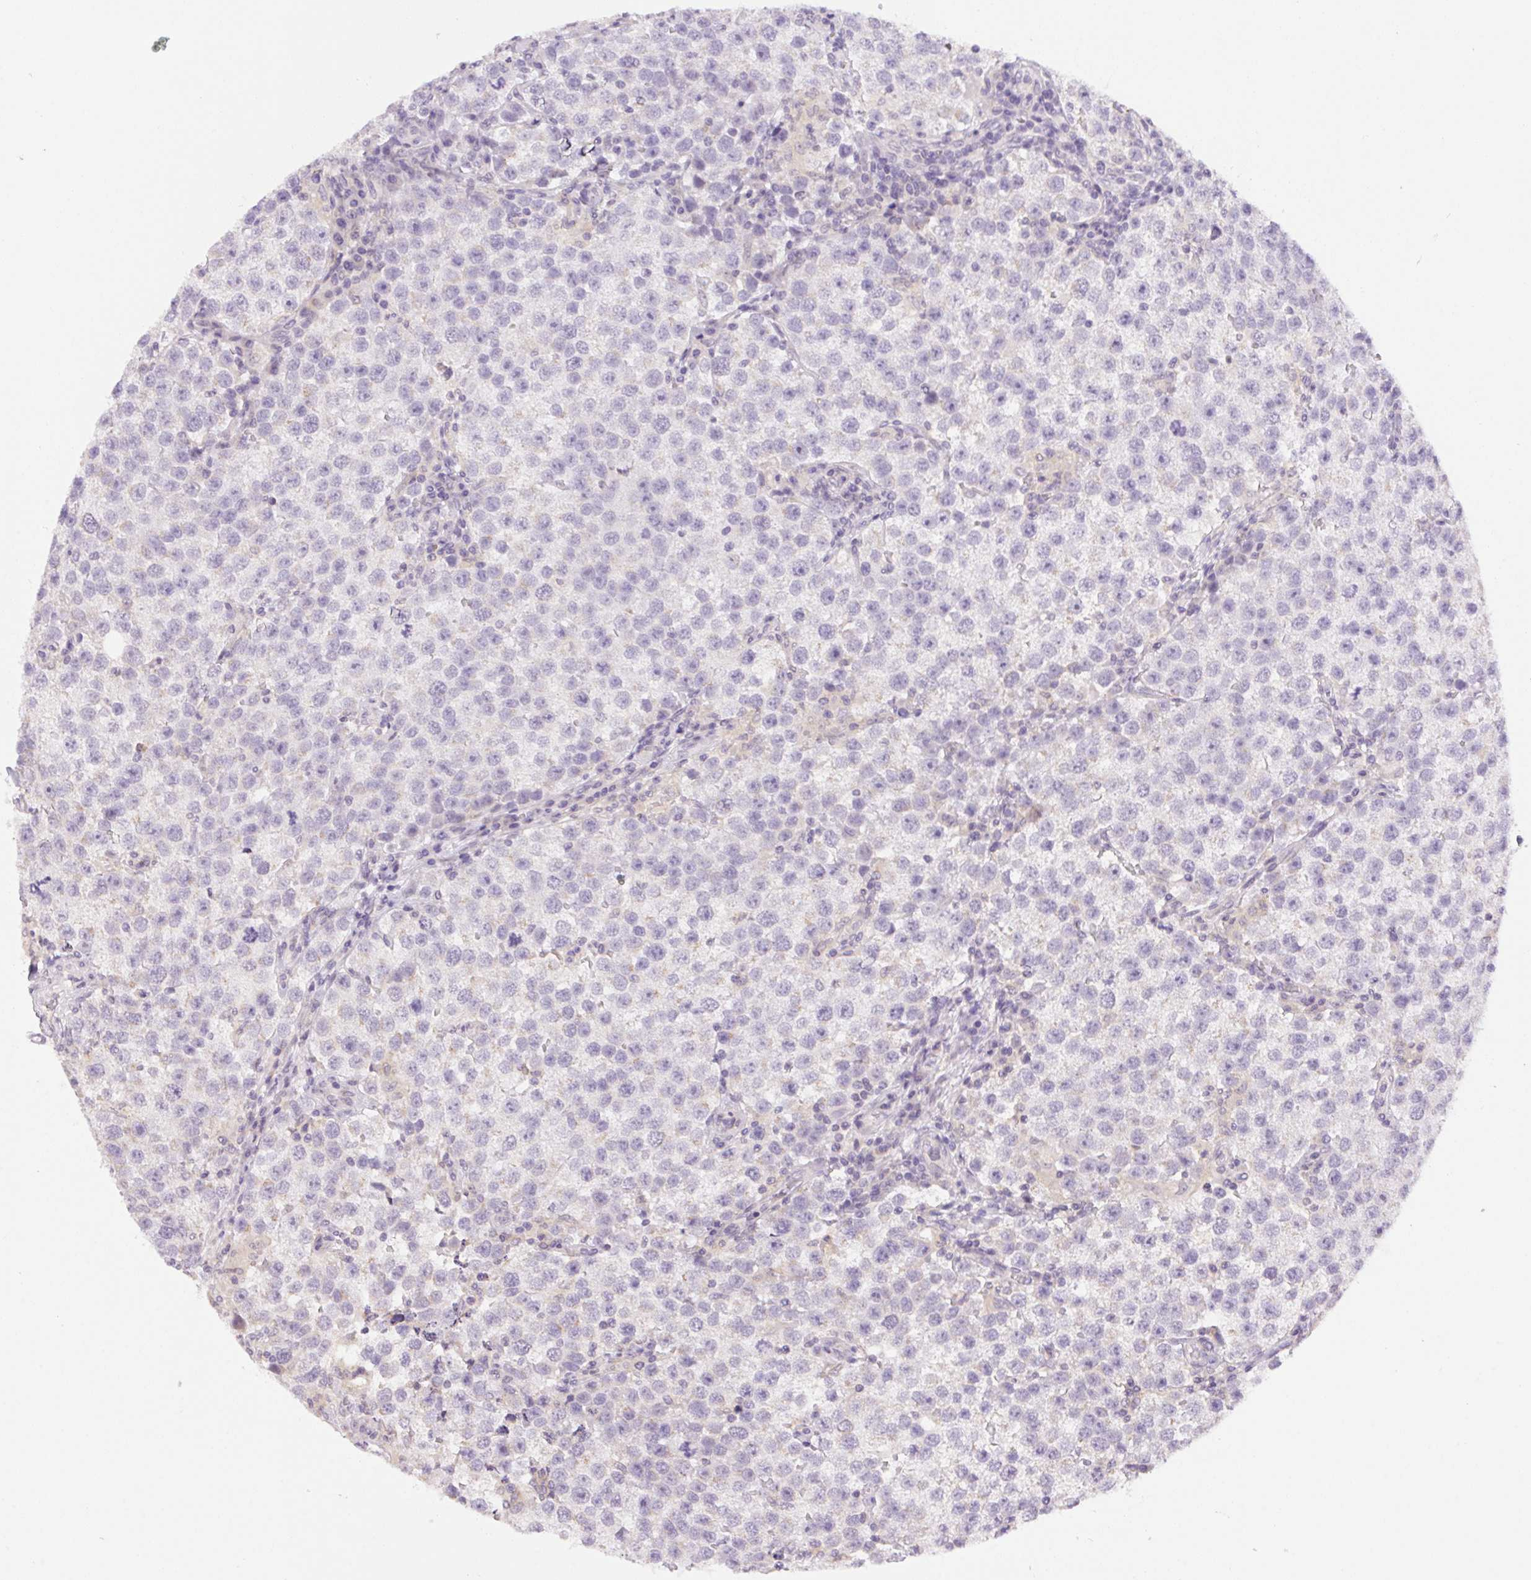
{"staining": {"intensity": "negative", "quantity": "none", "location": "none"}, "tissue": "testis cancer", "cell_type": "Tumor cells", "image_type": "cancer", "snomed": [{"axis": "morphology", "description": "Seminoma, NOS"}, {"axis": "topography", "description": "Testis"}], "caption": "DAB immunohistochemical staining of human testis cancer displays no significant expression in tumor cells.", "gene": "SMIM13", "patient": {"sex": "male", "age": 37}}